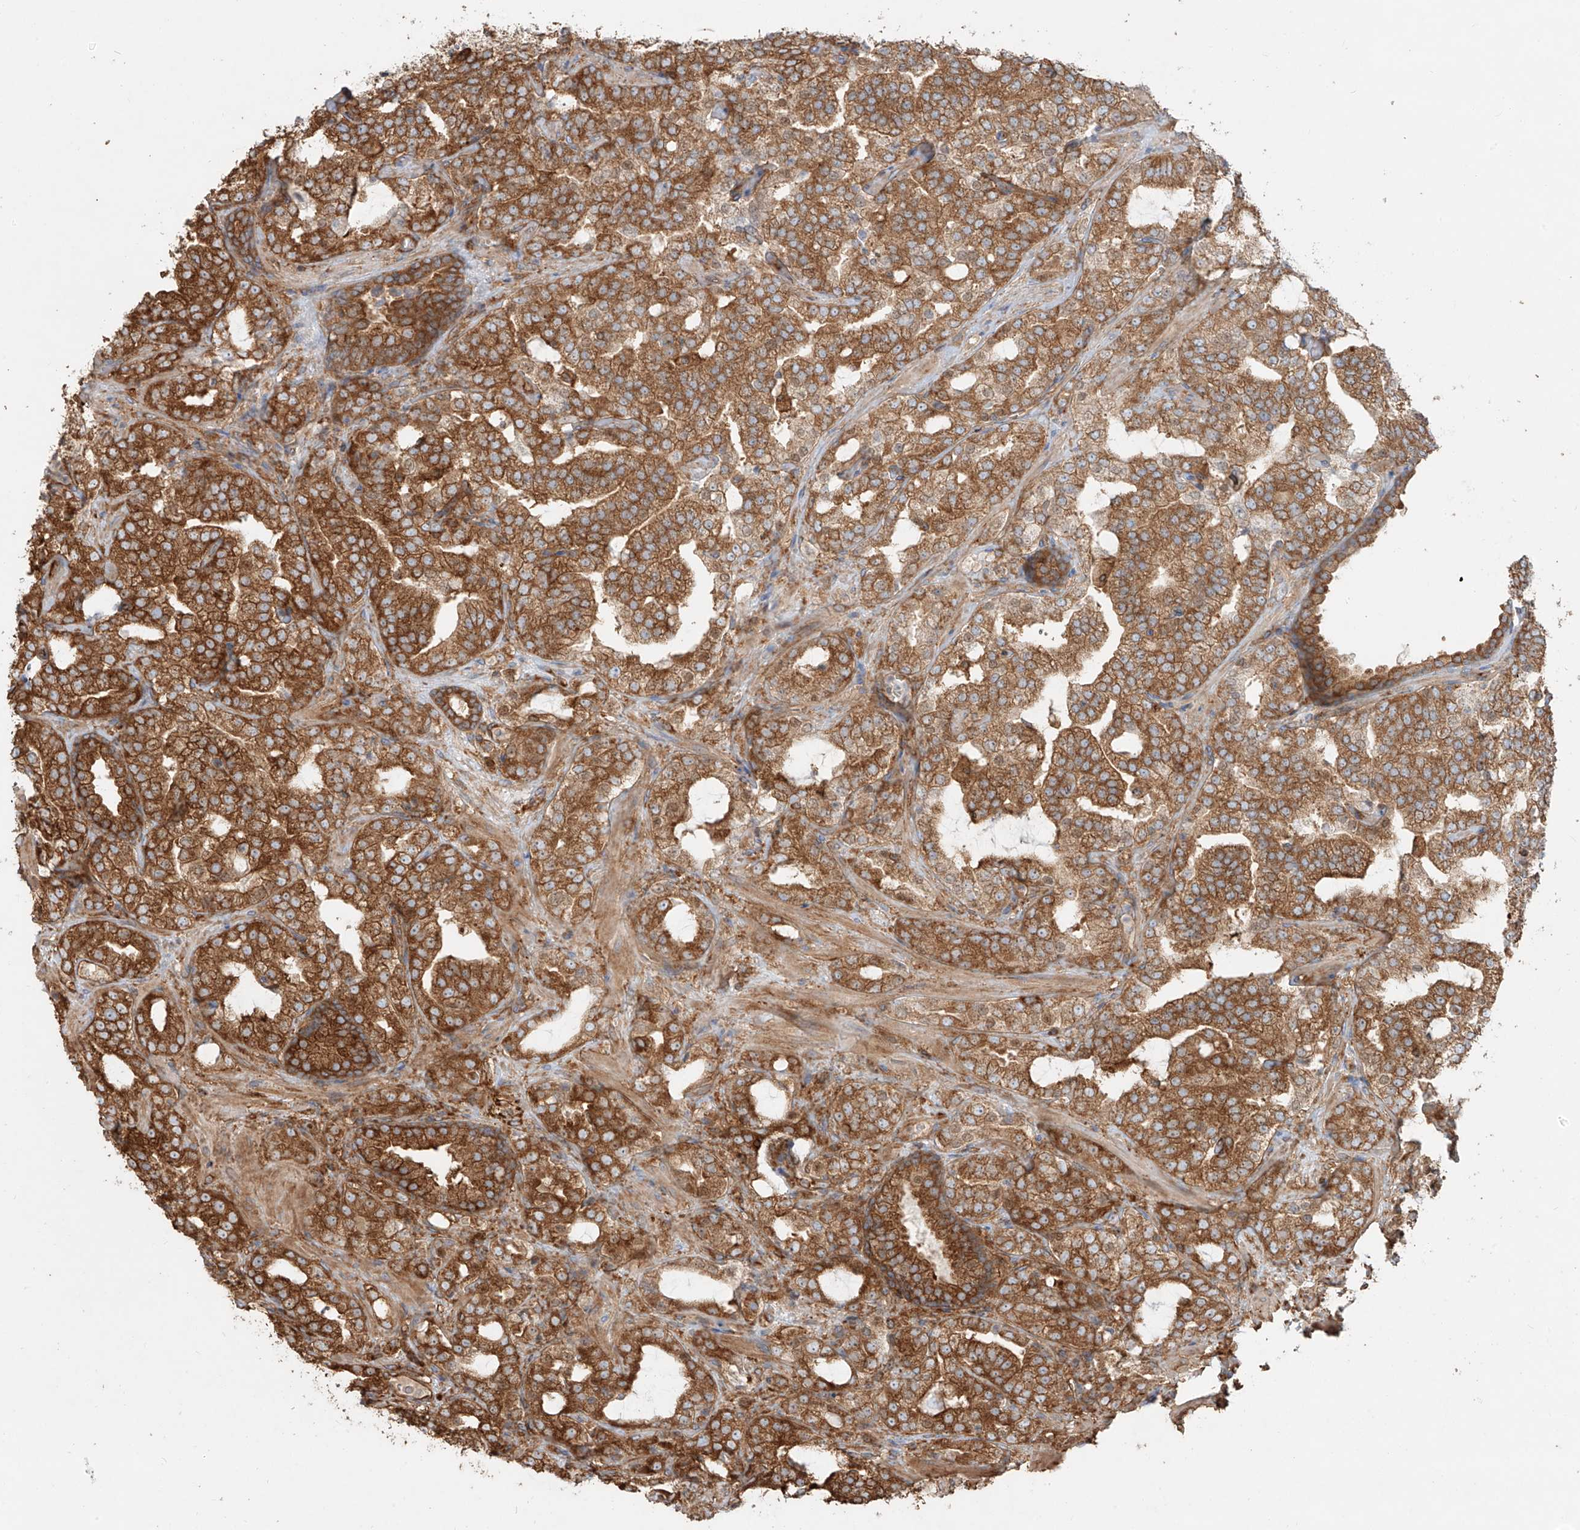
{"staining": {"intensity": "strong", "quantity": ">75%", "location": "cytoplasmic/membranous"}, "tissue": "prostate cancer", "cell_type": "Tumor cells", "image_type": "cancer", "snomed": [{"axis": "morphology", "description": "Adenocarcinoma, High grade"}, {"axis": "topography", "description": "Prostate"}], "caption": "The histopathology image shows immunohistochemical staining of prostate cancer (high-grade adenocarcinoma). There is strong cytoplasmic/membranous expression is identified in about >75% of tumor cells.", "gene": "SNX9", "patient": {"sex": "male", "age": 64}}